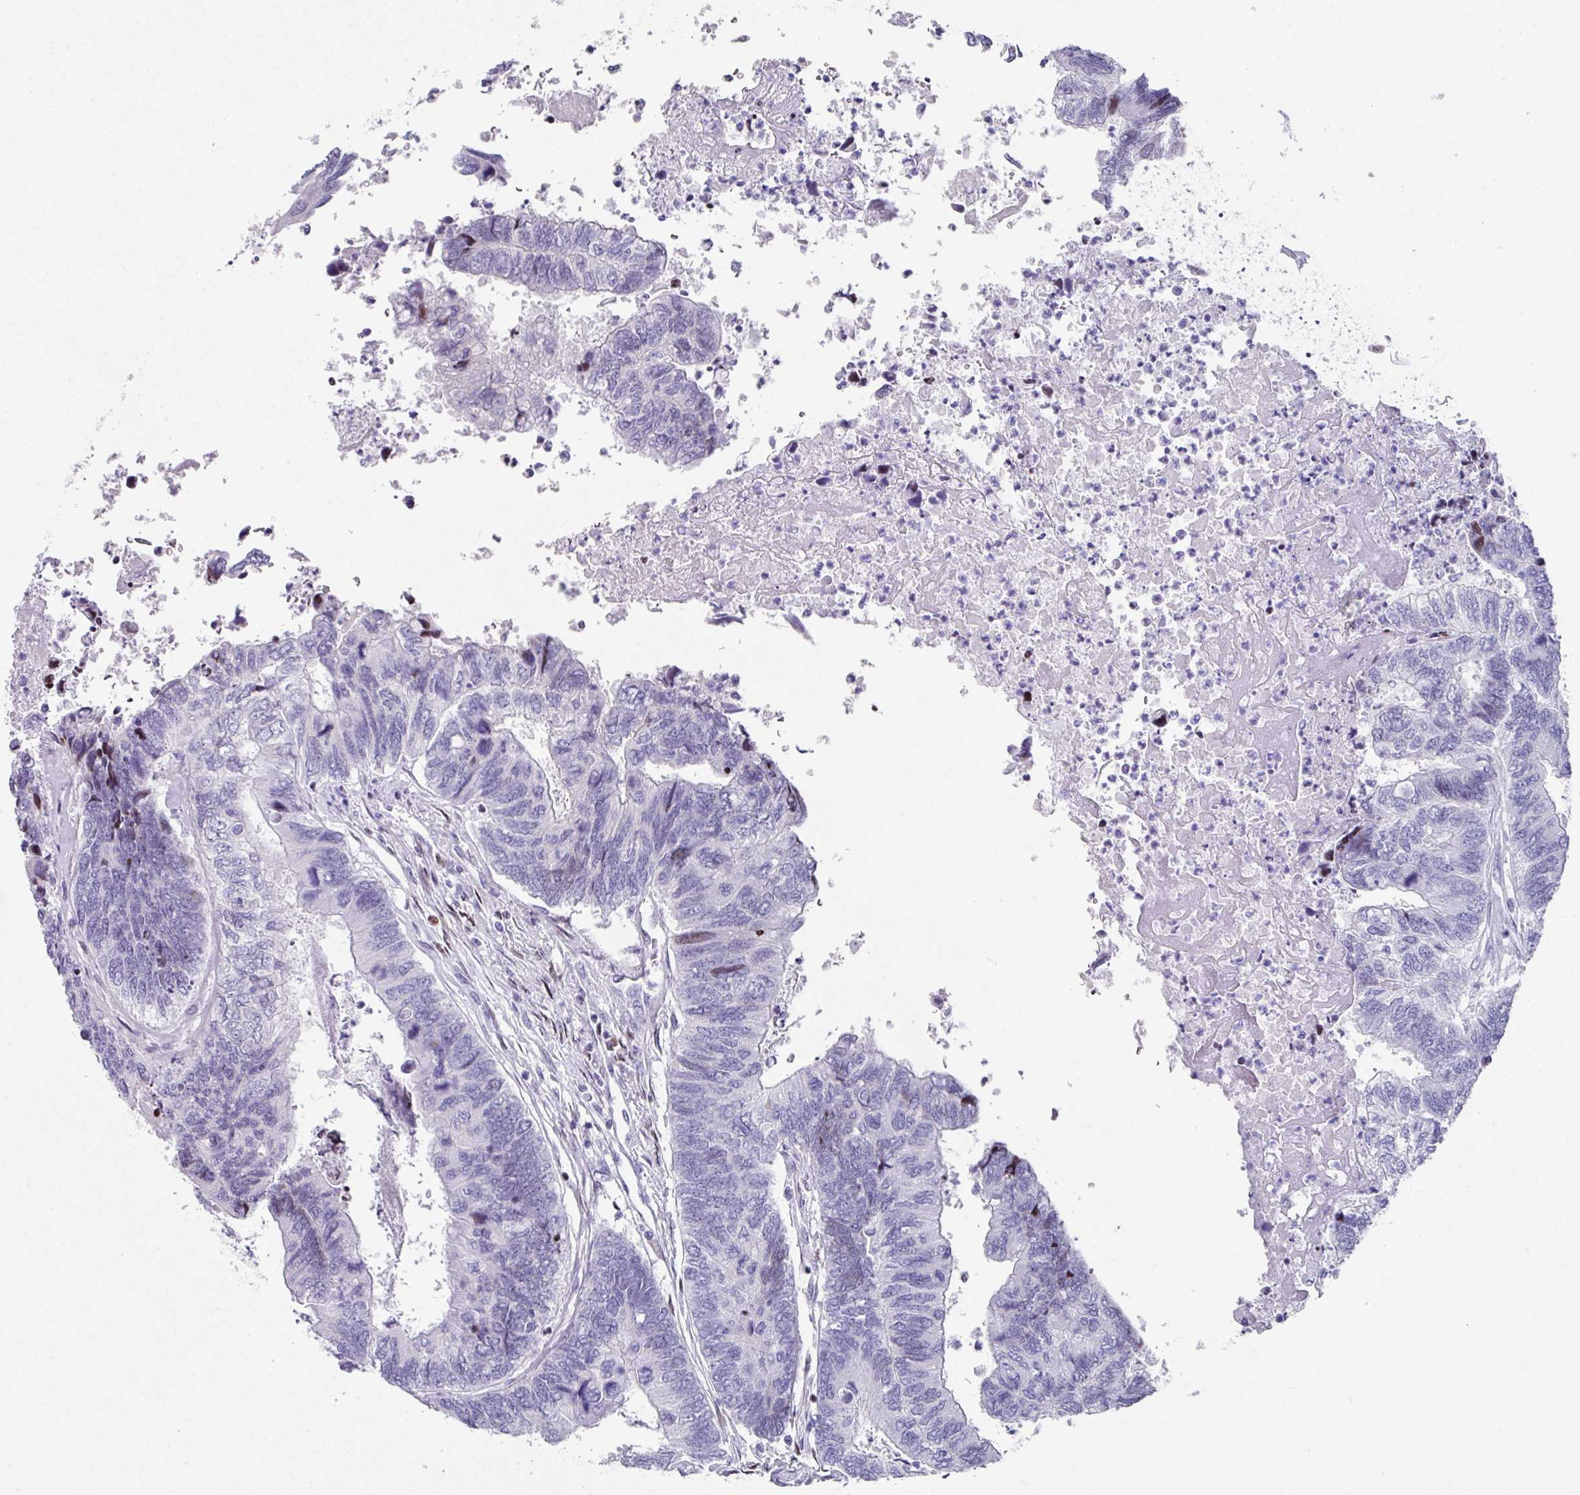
{"staining": {"intensity": "weak", "quantity": "<25%", "location": "nuclear"}, "tissue": "colorectal cancer", "cell_type": "Tumor cells", "image_type": "cancer", "snomed": [{"axis": "morphology", "description": "Adenocarcinoma, NOS"}, {"axis": "topography", "description": "Colon"}], "caption": "Immunohistochemistry histopathology image of neoplastic tissue: colorectal adenocarcinoma stained with DAB shows no significant protein expression in tumor cells.", "gene": "TCF3", "patient": {"sex": "female", "age": 67}}